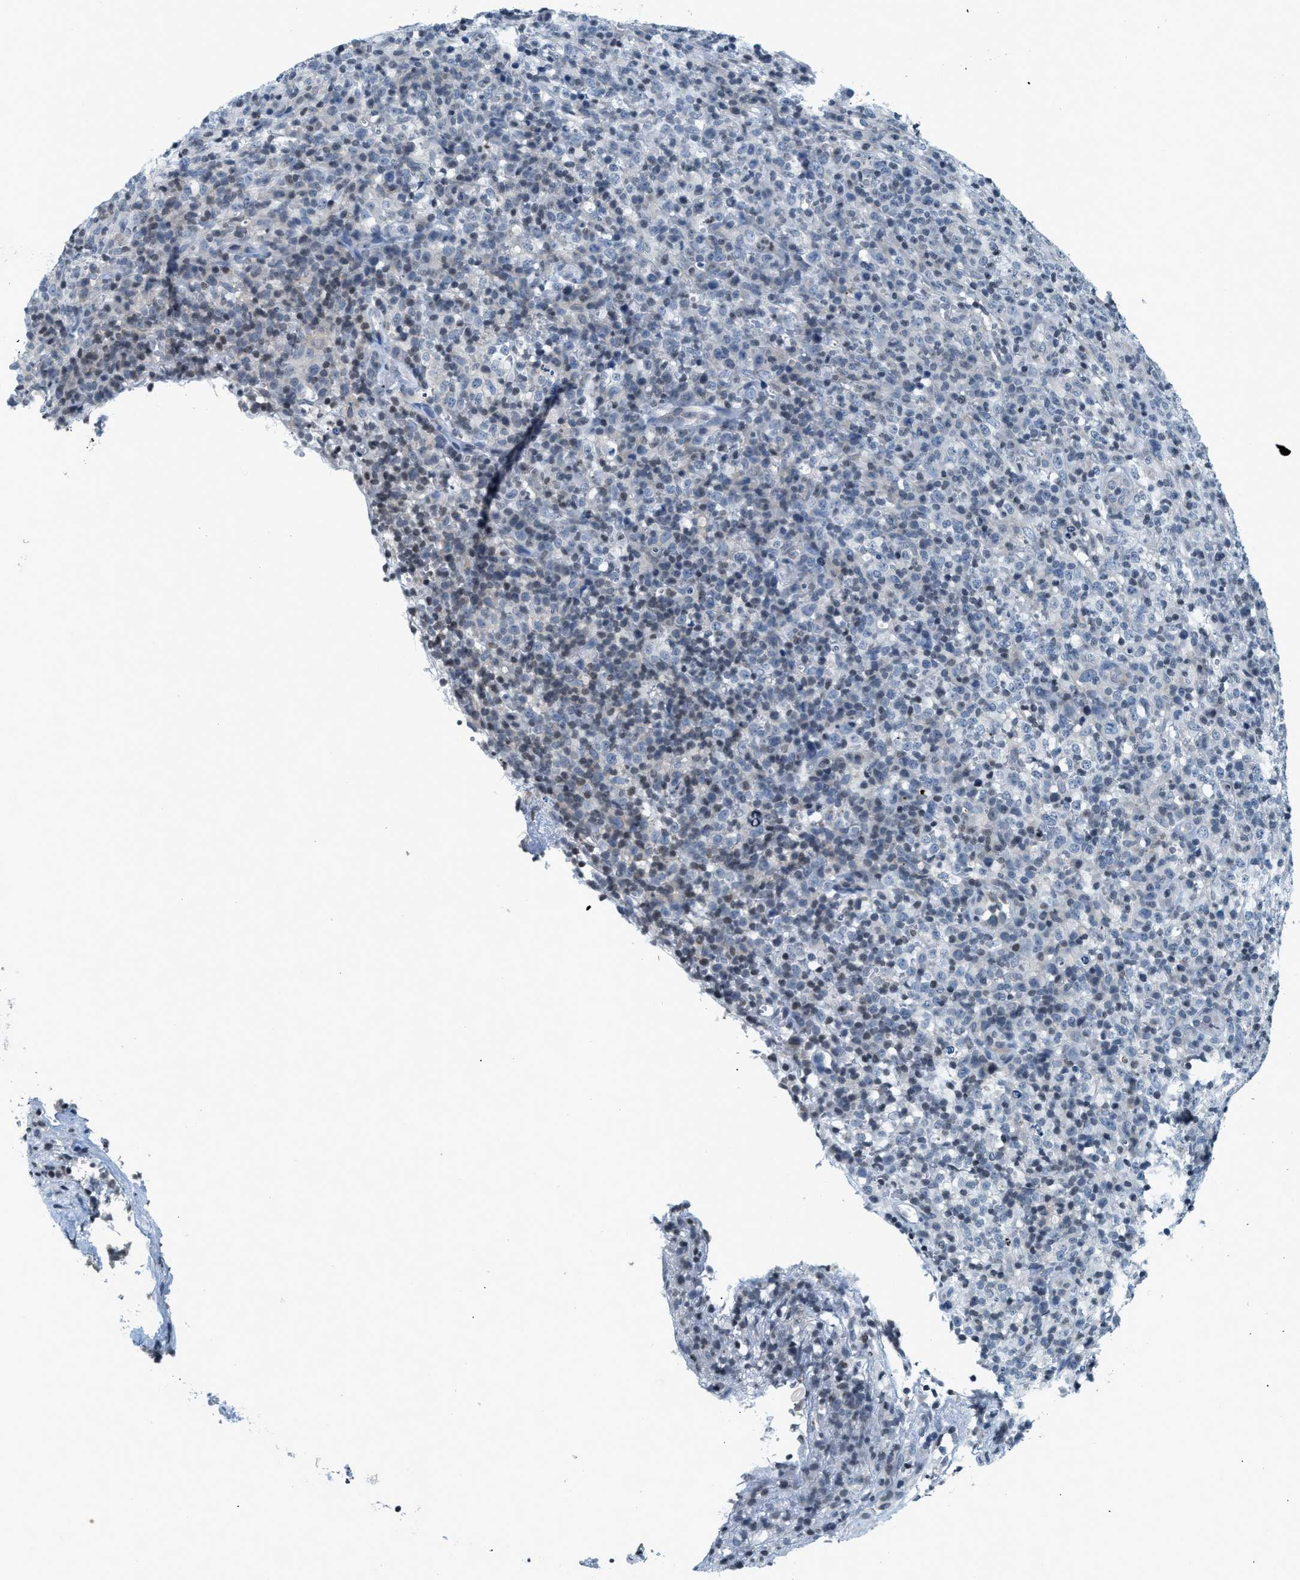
{"staining": {"intensity": "weak", "quantity": "<25%", "location": "nuclear"}, "tissue": "lymphoma", "cell_type": "Tumor cells", "image_type": "cancer", "snomed": [{"axis": "morphology", "description": "Malignant lymphoma, non-Hodgkin's type, High grade"}, {"axis": "topography", "description": "Lymph node"}], "caption": "Tumor cells show no significant protein expression in high-grade malignant lymphoma, non-Hodgkin's type.", "gene": "UVRAG", "patient": {"sex": "female", "age": 76}}